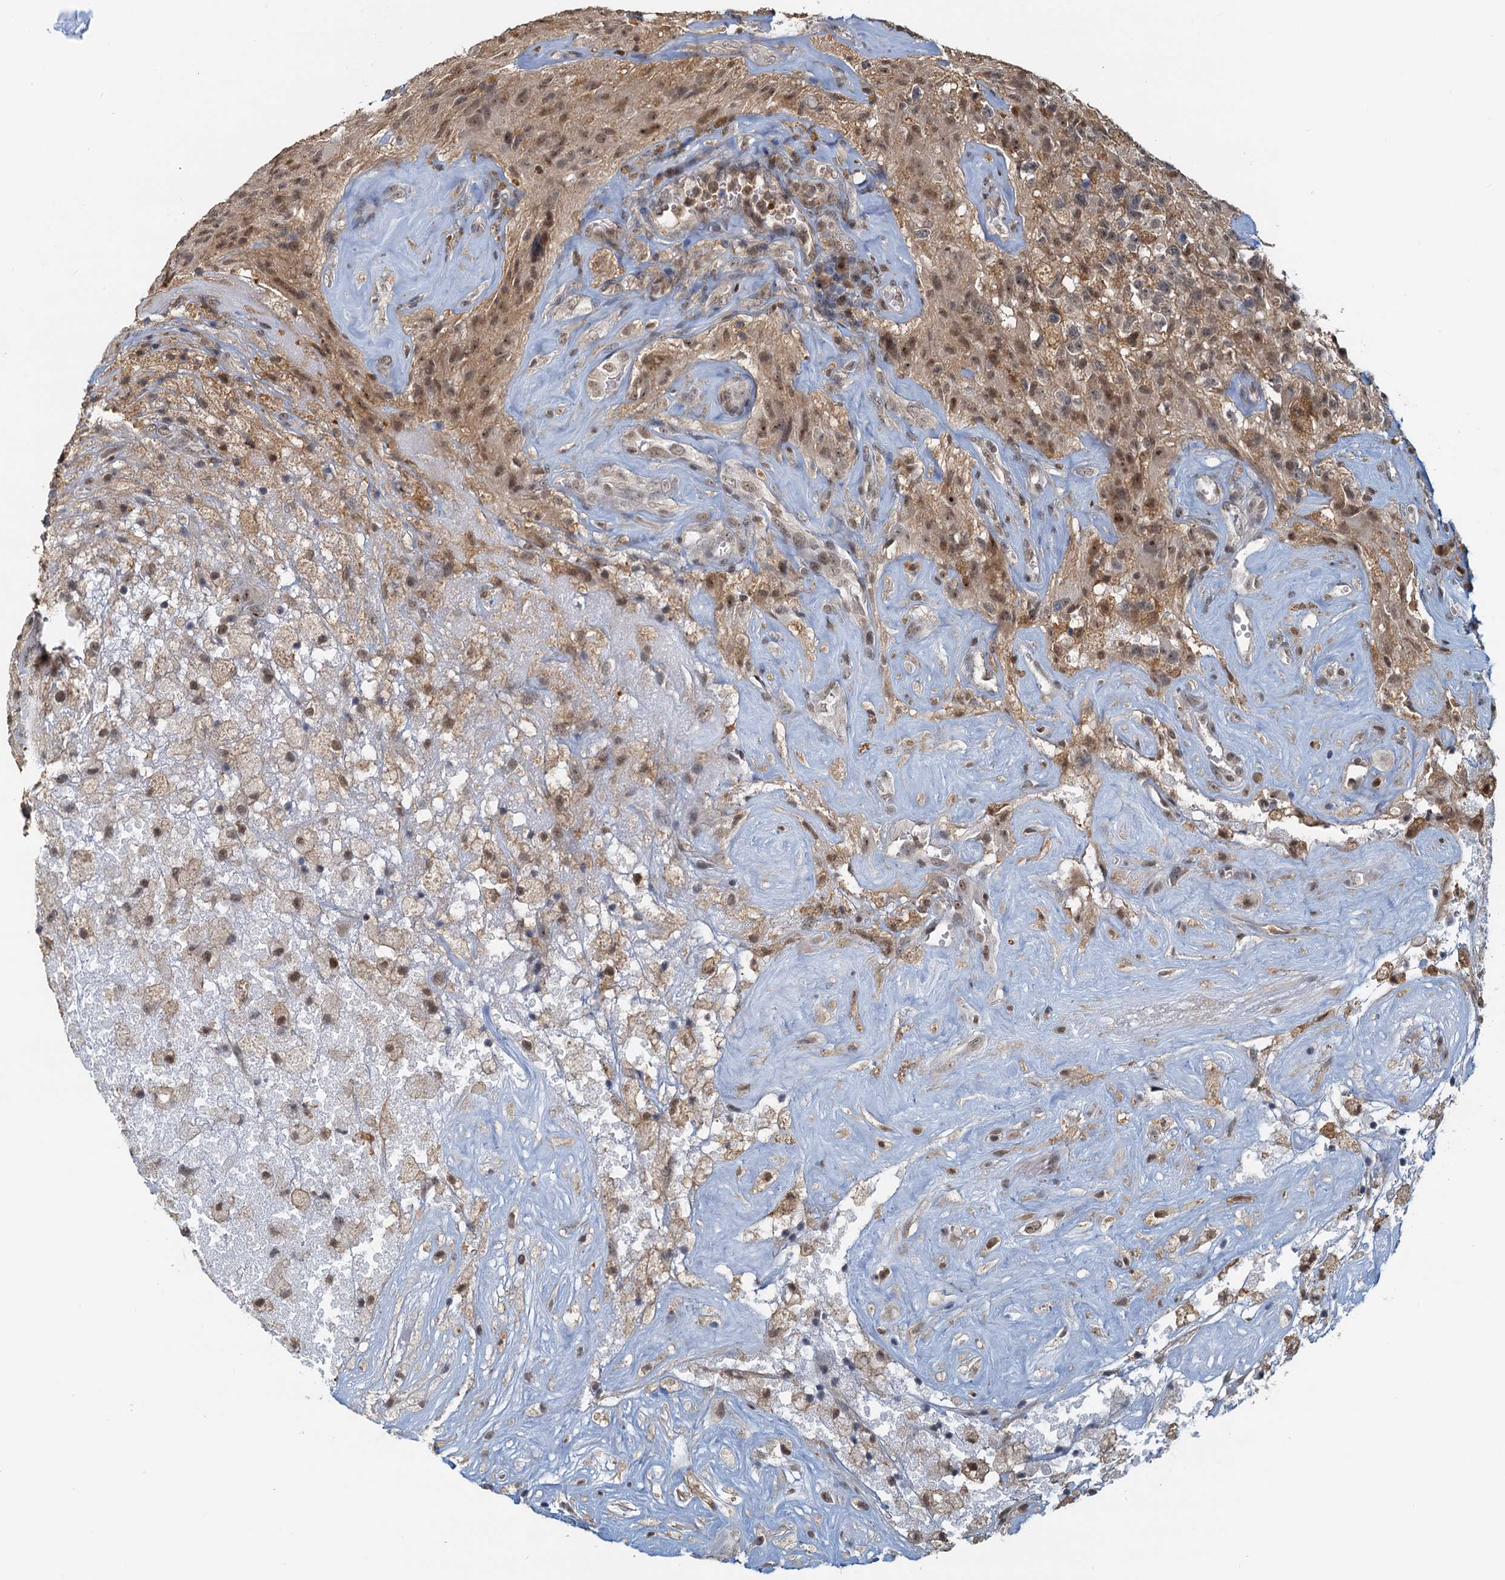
{"staining": {"intensity": "moderate", "quantity": ">75%", "location": "nuclear"}, "tissue": "glioma", "cell_type": "Tumor cells", "image_type": "cancer", "snomed": [{"axis": "morphology", "description": "Glioma, malignant, High grade"}, {"axis": "topography", "description": "Brain"}], "caption": "The photomicrograph exhibits immunohistochemical staining of high-grade glioma (malignant). There is moderate nuclear positivity is identified in about >75% of tumor cells.", "gene": "SPINDOC", "patient": {"sex": "male", "age": 69}}